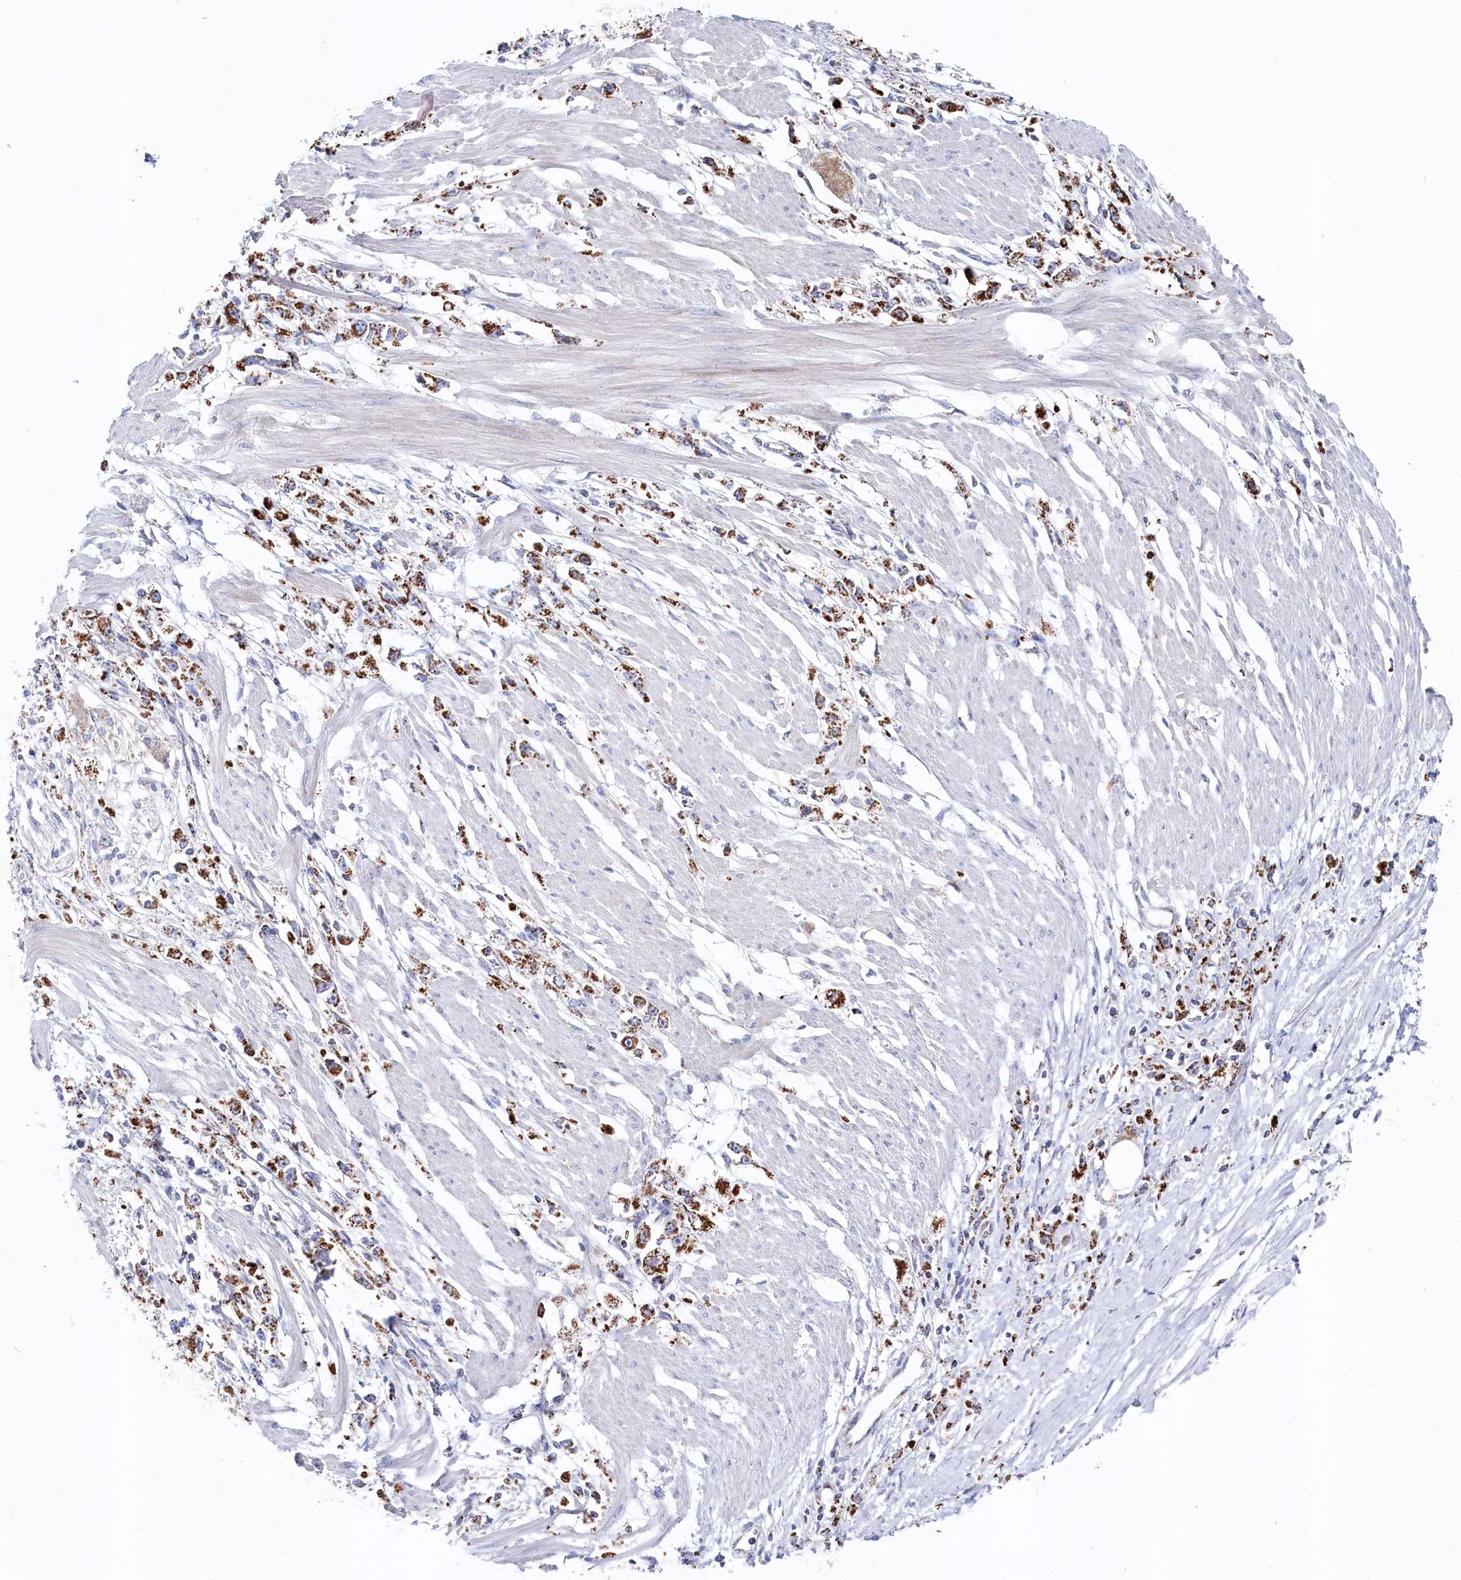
{"staining": {"intensity": "strong", "quantity": ">75%", "location": "cytoplasmic/membranous"}, "tissue": "stomach cancer", "cell_type": "Tumor cells", "image_type": "cancer", "snomed": [{"axis": "morphology", "description": "Adenocarcinoma, NOS"}, {"axis": "topography", "description": "Stomach"}], "caption": "Stomach cancer (adenocarcinoma) tissue demonstrates strong cytoplasmic/membranous positivity in about >75% of tumor cells, visualized by immunohistochemistry.", "gene": "GLS2", "patient": {"sex": "female", "age": 59}}